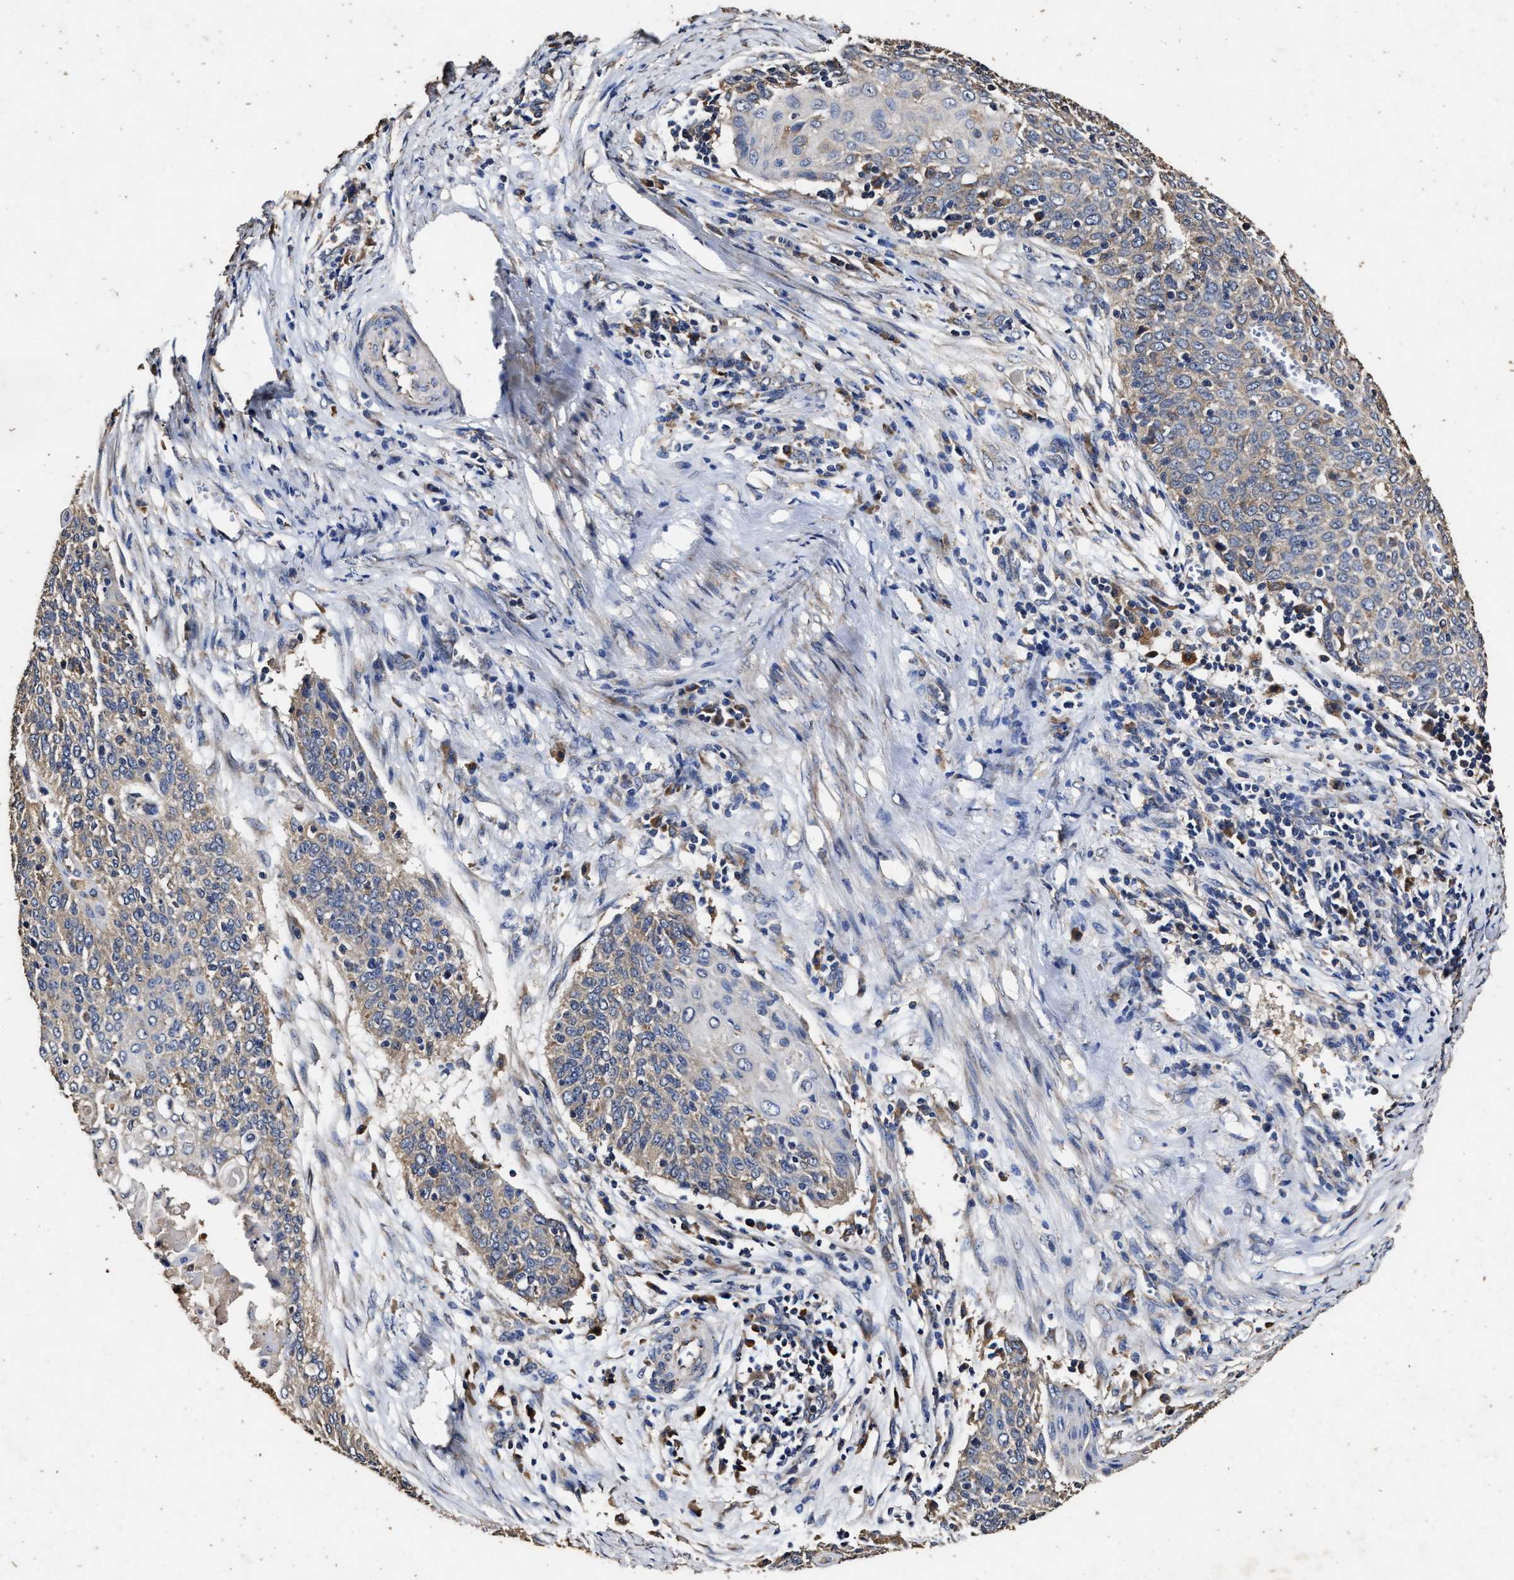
{"staining": {"intensity": "weak", "quantity": "25%-75%", "location": "cytoplasmic/membranous"}, "tissue": "cervical cancer", "cell_type": "Tumor cells", "image_type": "cancer", "snomed": [{"axis": "morphology", "description": "Squamous cell carcinoma, NOS"}, {"axis": "topography", "description": "Cervix"}], "caption": "The micrograph displays staining of squamous cell carcinoma (cervical), revealing weak cytoplasmic/membranous protein positivity (brown color) within tumor cells. The protein is shown in brown color, while the nuclei are stained blue.", "gene": "PPM1K", "patient": {"sex": "female", "age": 39}}